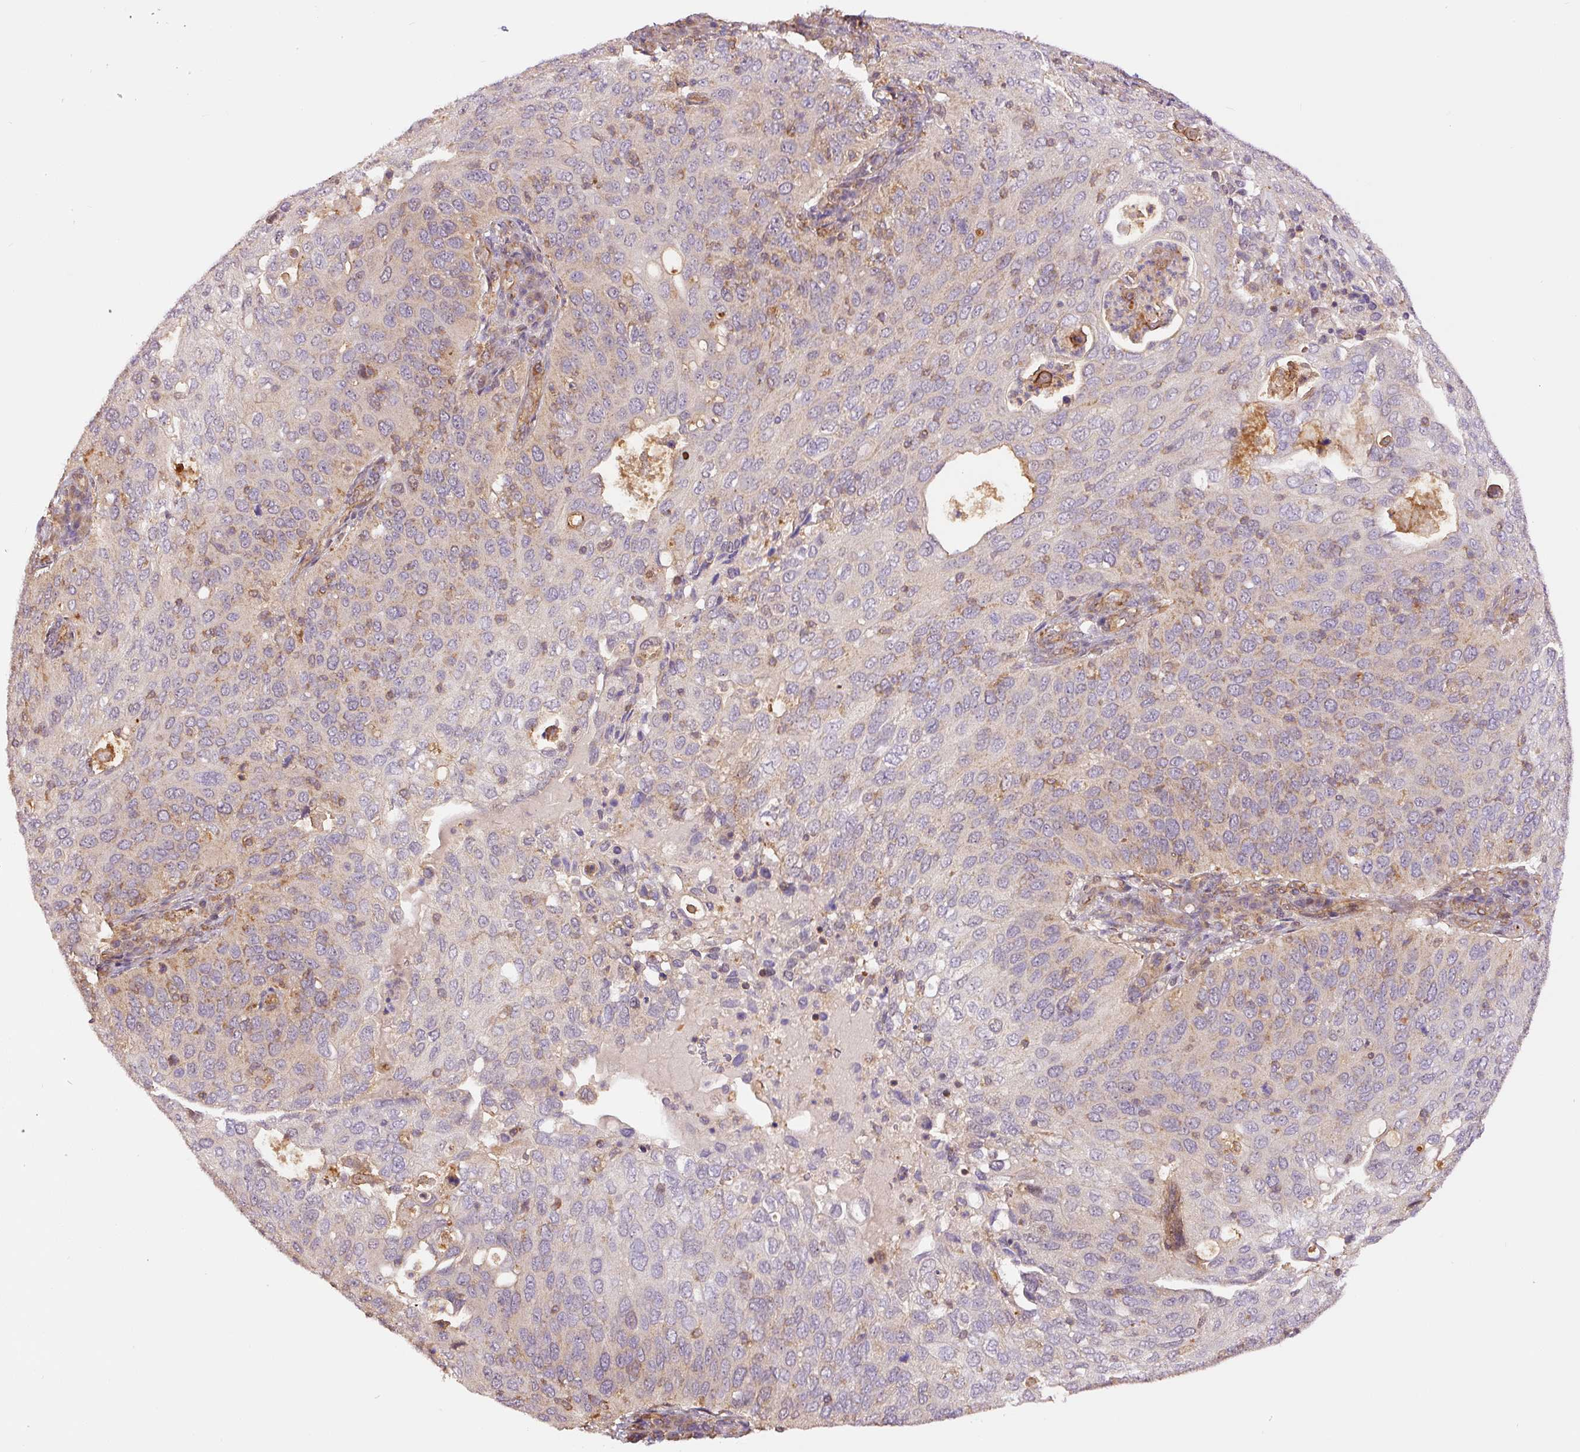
{"staining": {"intensity": "negative", "quantity": "none", "location": "none"}, "tissue": "cervical cancer", "cell_type": "Tumor cells", "image_type": "cancer", "snomed": [{"axis": "morphology", "description": "Squamous cell carcinoma, NOS"}, {"axis": "topography", "description": "Cervix"}], "caption": "Immunohistochemistry (IHC) micrograph of neoplastic tissue: cervical squamous cell carcinoma stained with DAB exhibits no significant protein expression in tumor cells.", "gene": "PCK2", "patient": {"sex": "female", "age": 36}}